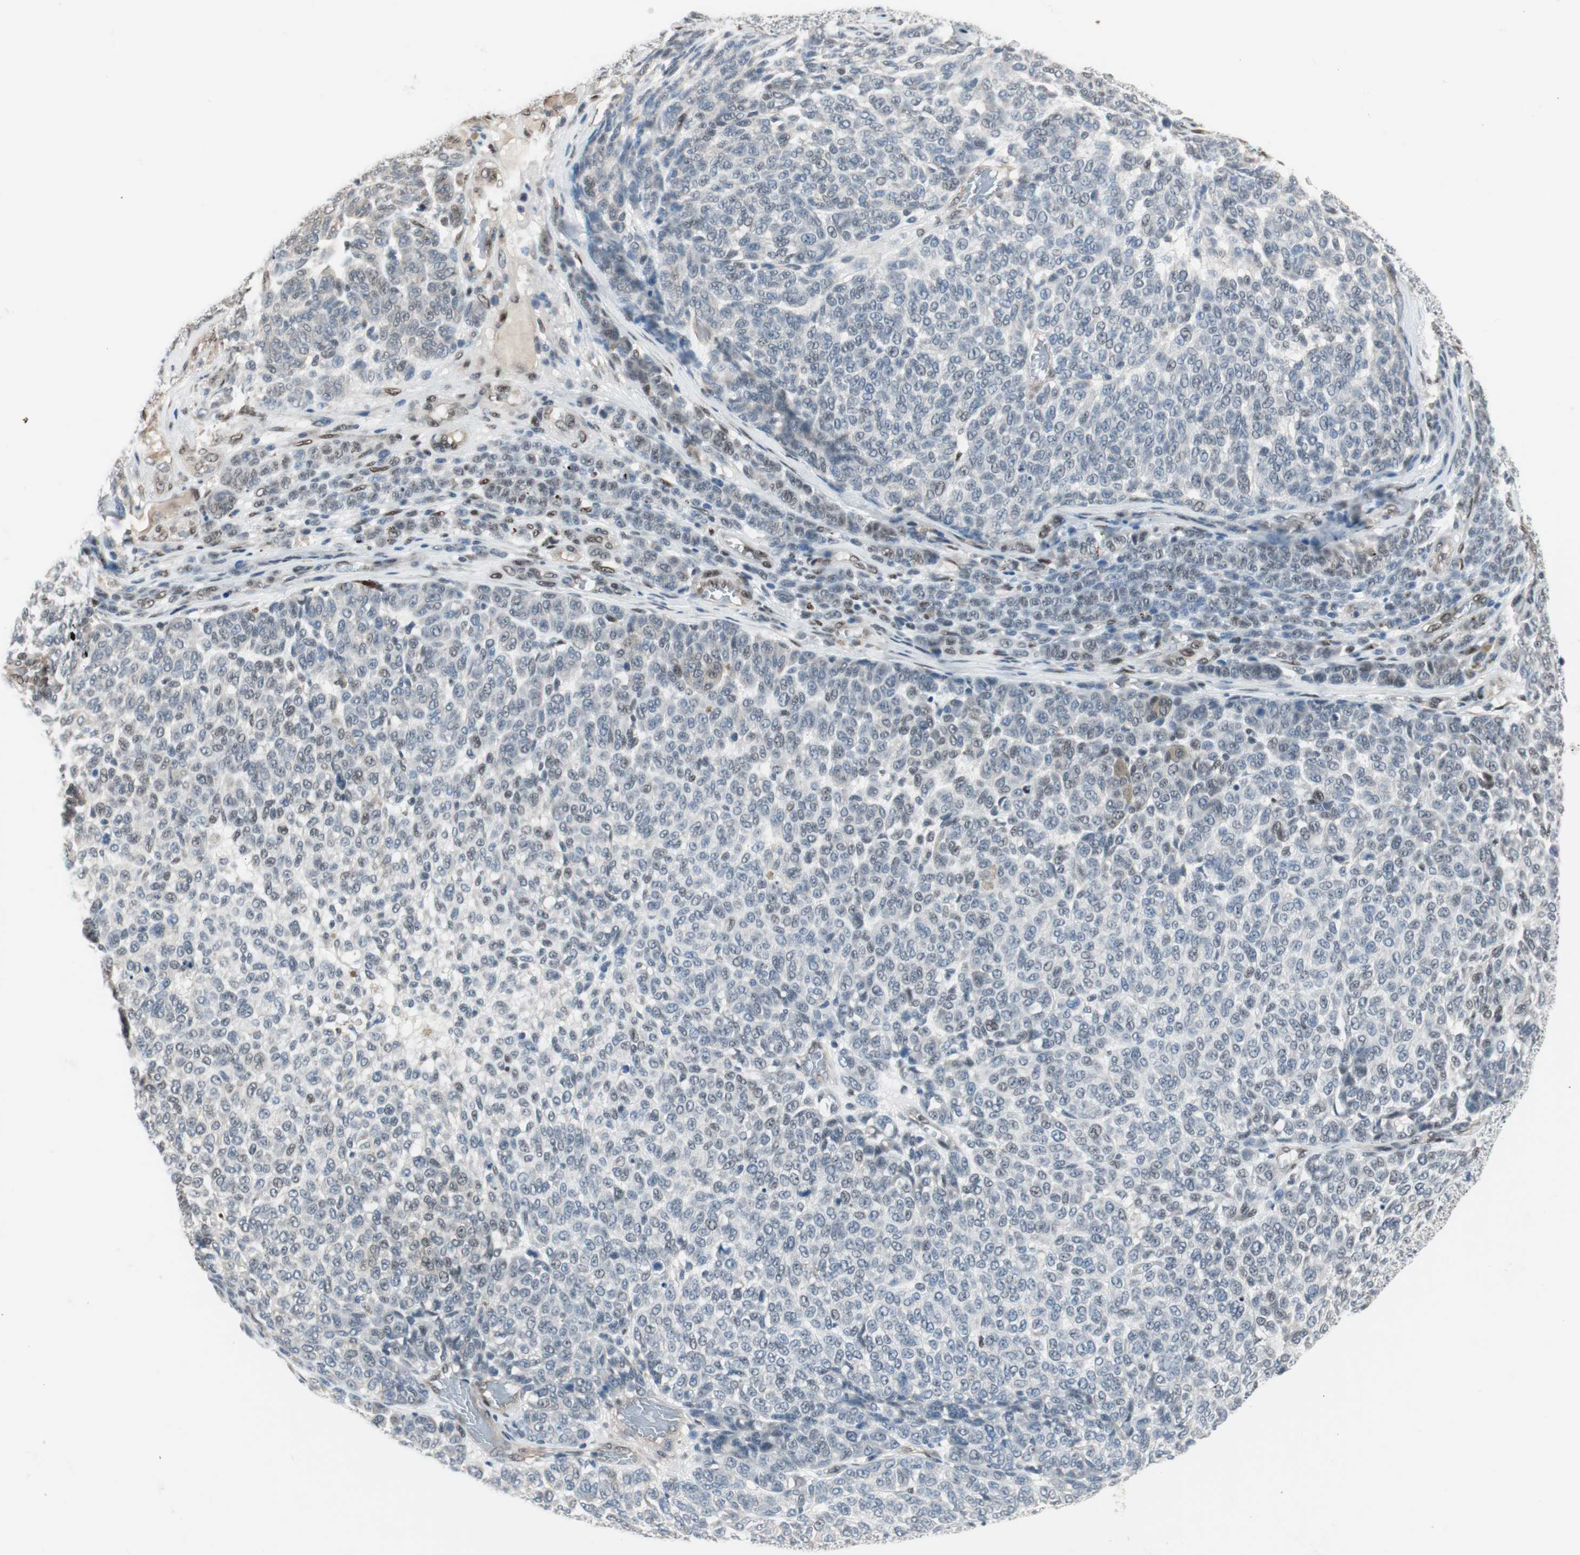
{"staining": {"intensity": "negative", "quantity": "none", "location": "none"}, "tissue": "melanoma", "cell_type": "Tumor cells", "image_type": "cancer", "snomed": [{"axis": "morphology", "description": "Malignant melanoma, NOS"}, {"axis": "topography", "description": "Skin"}], "caption": "DAB immunohistochemical staining of human malignant melanoma shows no significant staining in tumor cells. (DAB immunohistochemistry (IHC) visualized using brightfield microscopy, high magnification).", "gene": "PML", "patient": {"sex": "male", "age": 59}}